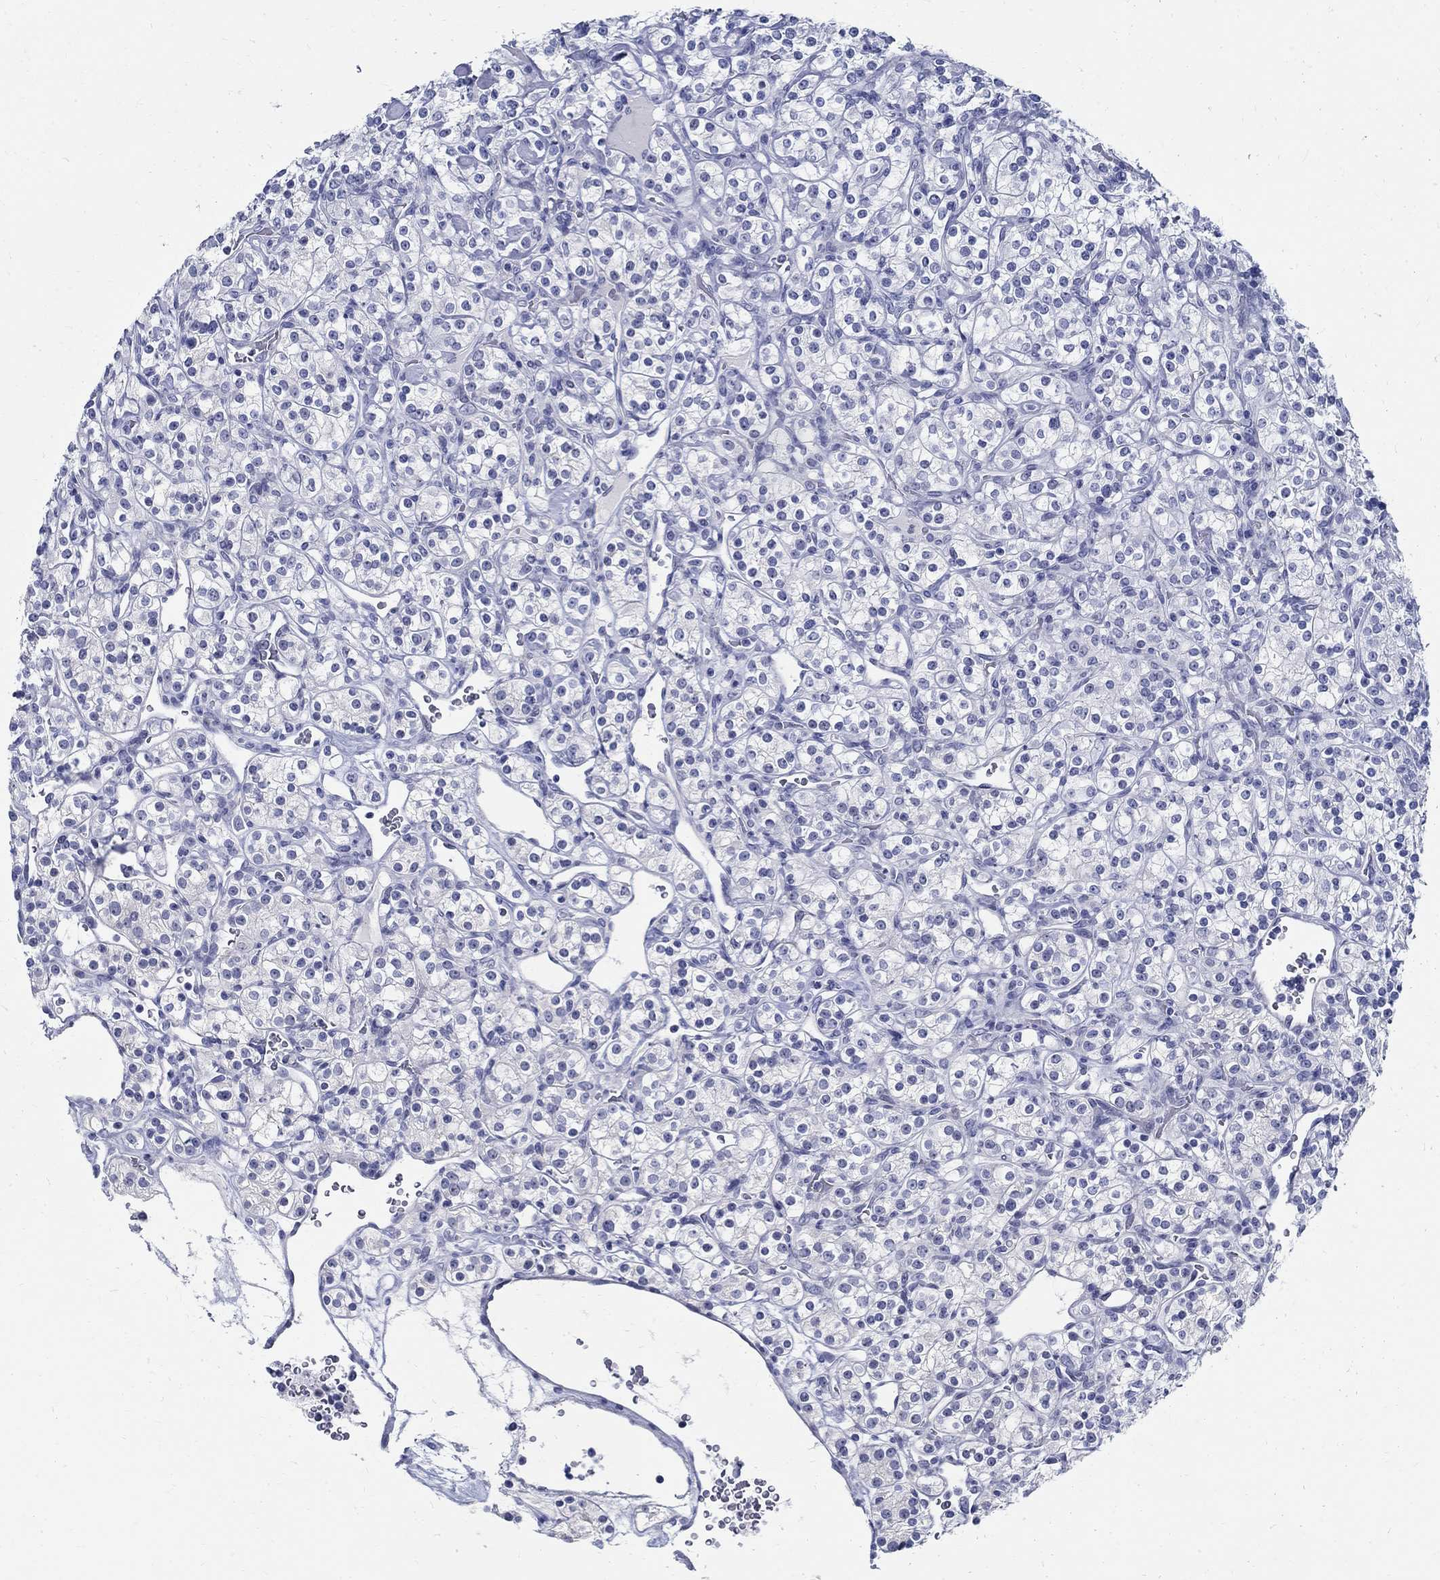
{"staining": {"intensity": "negative", "quantity": "none", "location": "none"}, "tissue": "renal cancer", "cell_type": "Tumor cells", "image_type": "cancer", "snomed": [{"axis": "morphology", "description": "Adenocarcinoma, NOS"}, {"axis": "topography", "description": "Kidney"}], "caption": "Human renal cancer (adenocarcinoma) stained for a protein using IHC reveals no positivity in tumor cells.", "gene": "BSPRY", "patient": {"sex": "male", "age": 77}}